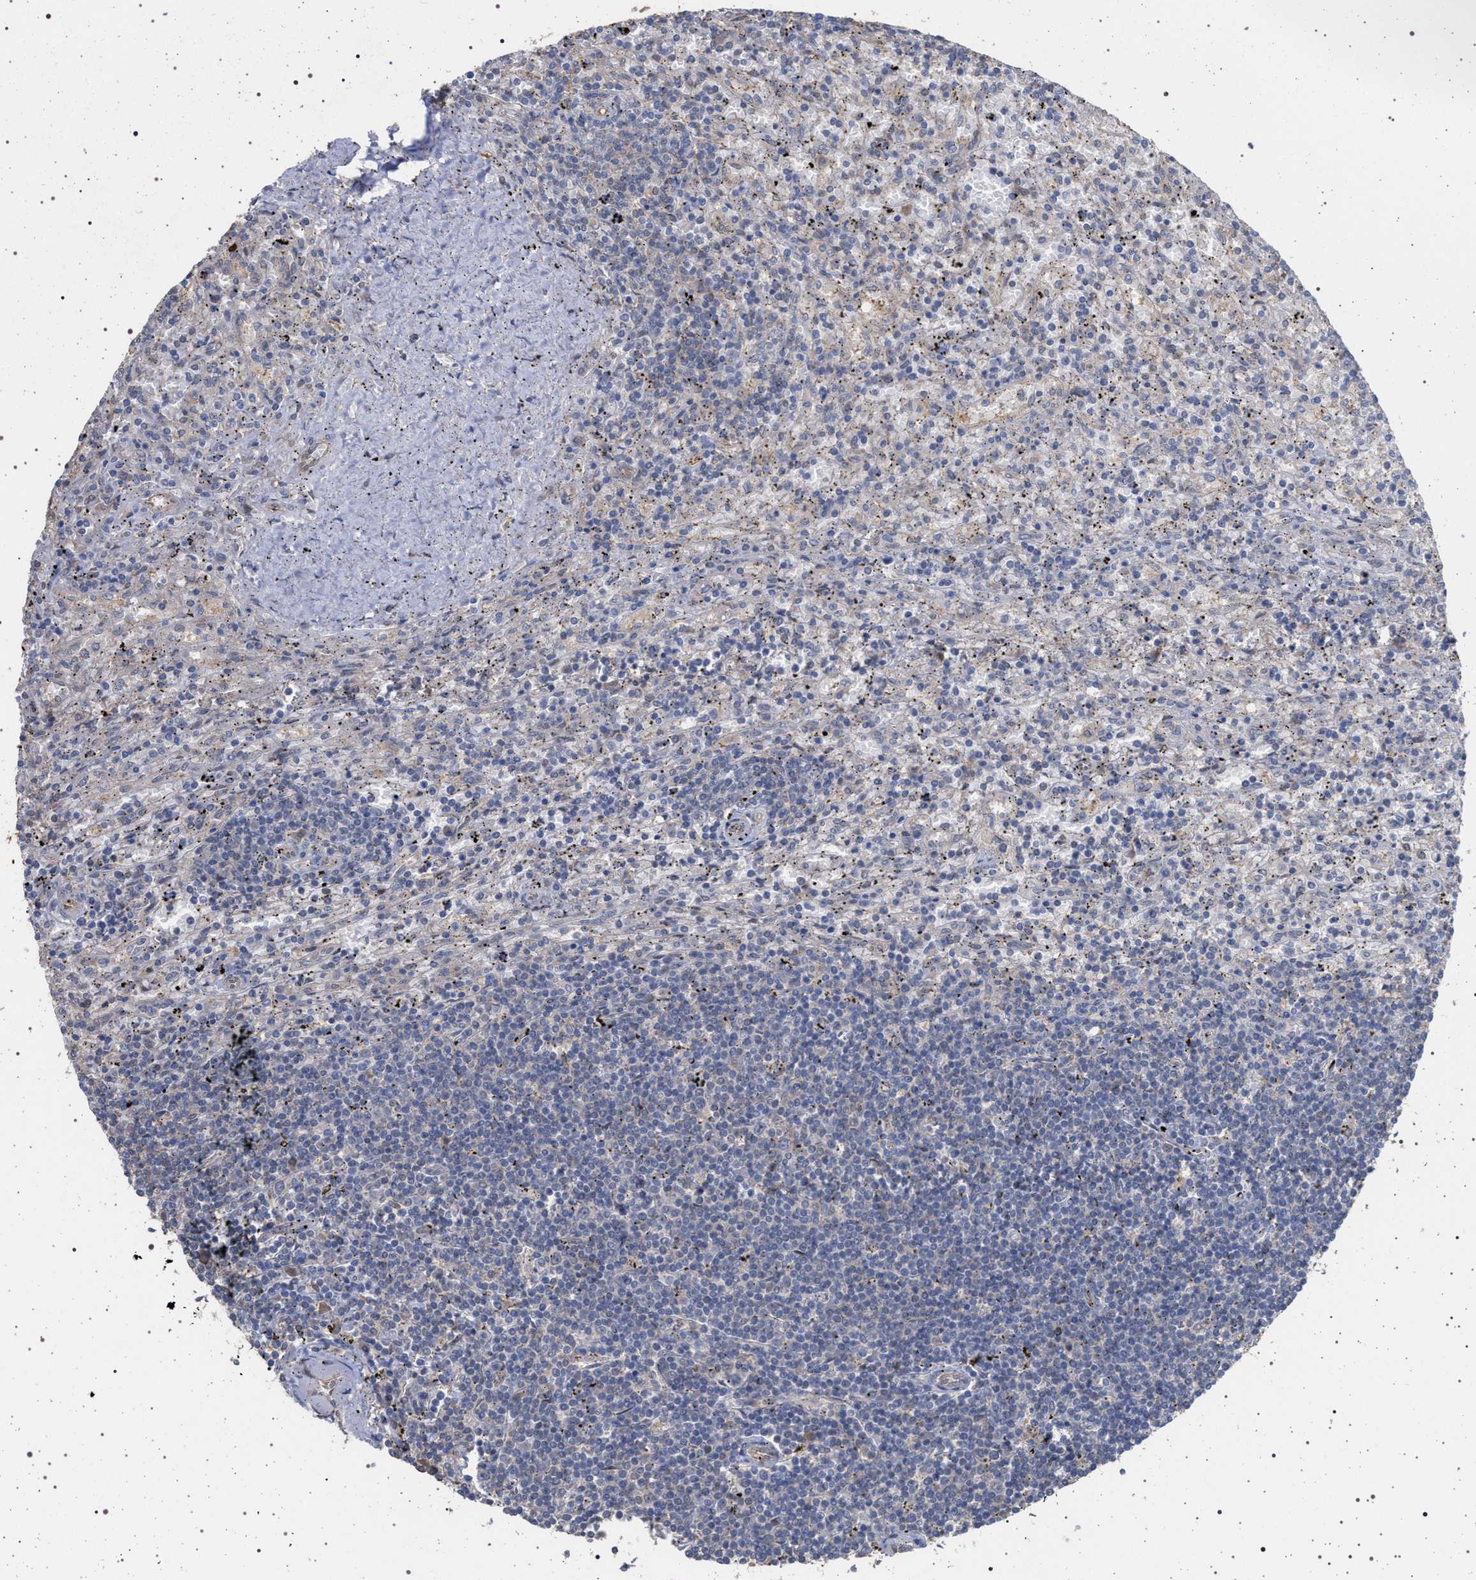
{"staining": {"intensity": "negative", "quantity": "none", "location": "none"}, "tissue": "lymphoma", "cell_type": "Tumor cells", "image_type": "cancer", "snomed": [{"axis": "morphology", "description": "Malignant lymphoma, non-Hodgkin's type, Low grade"}, {"axis": "topography", "description": "Spleen"}], "caption": "Low-grade malignant lymphoma, non-Hodgkin's type stained for a protein using immunohistochemistry (IHC) reveals no expression tumor cells.", "gene": "IFT20", "patient": {"sex": "male", "age": 76}}